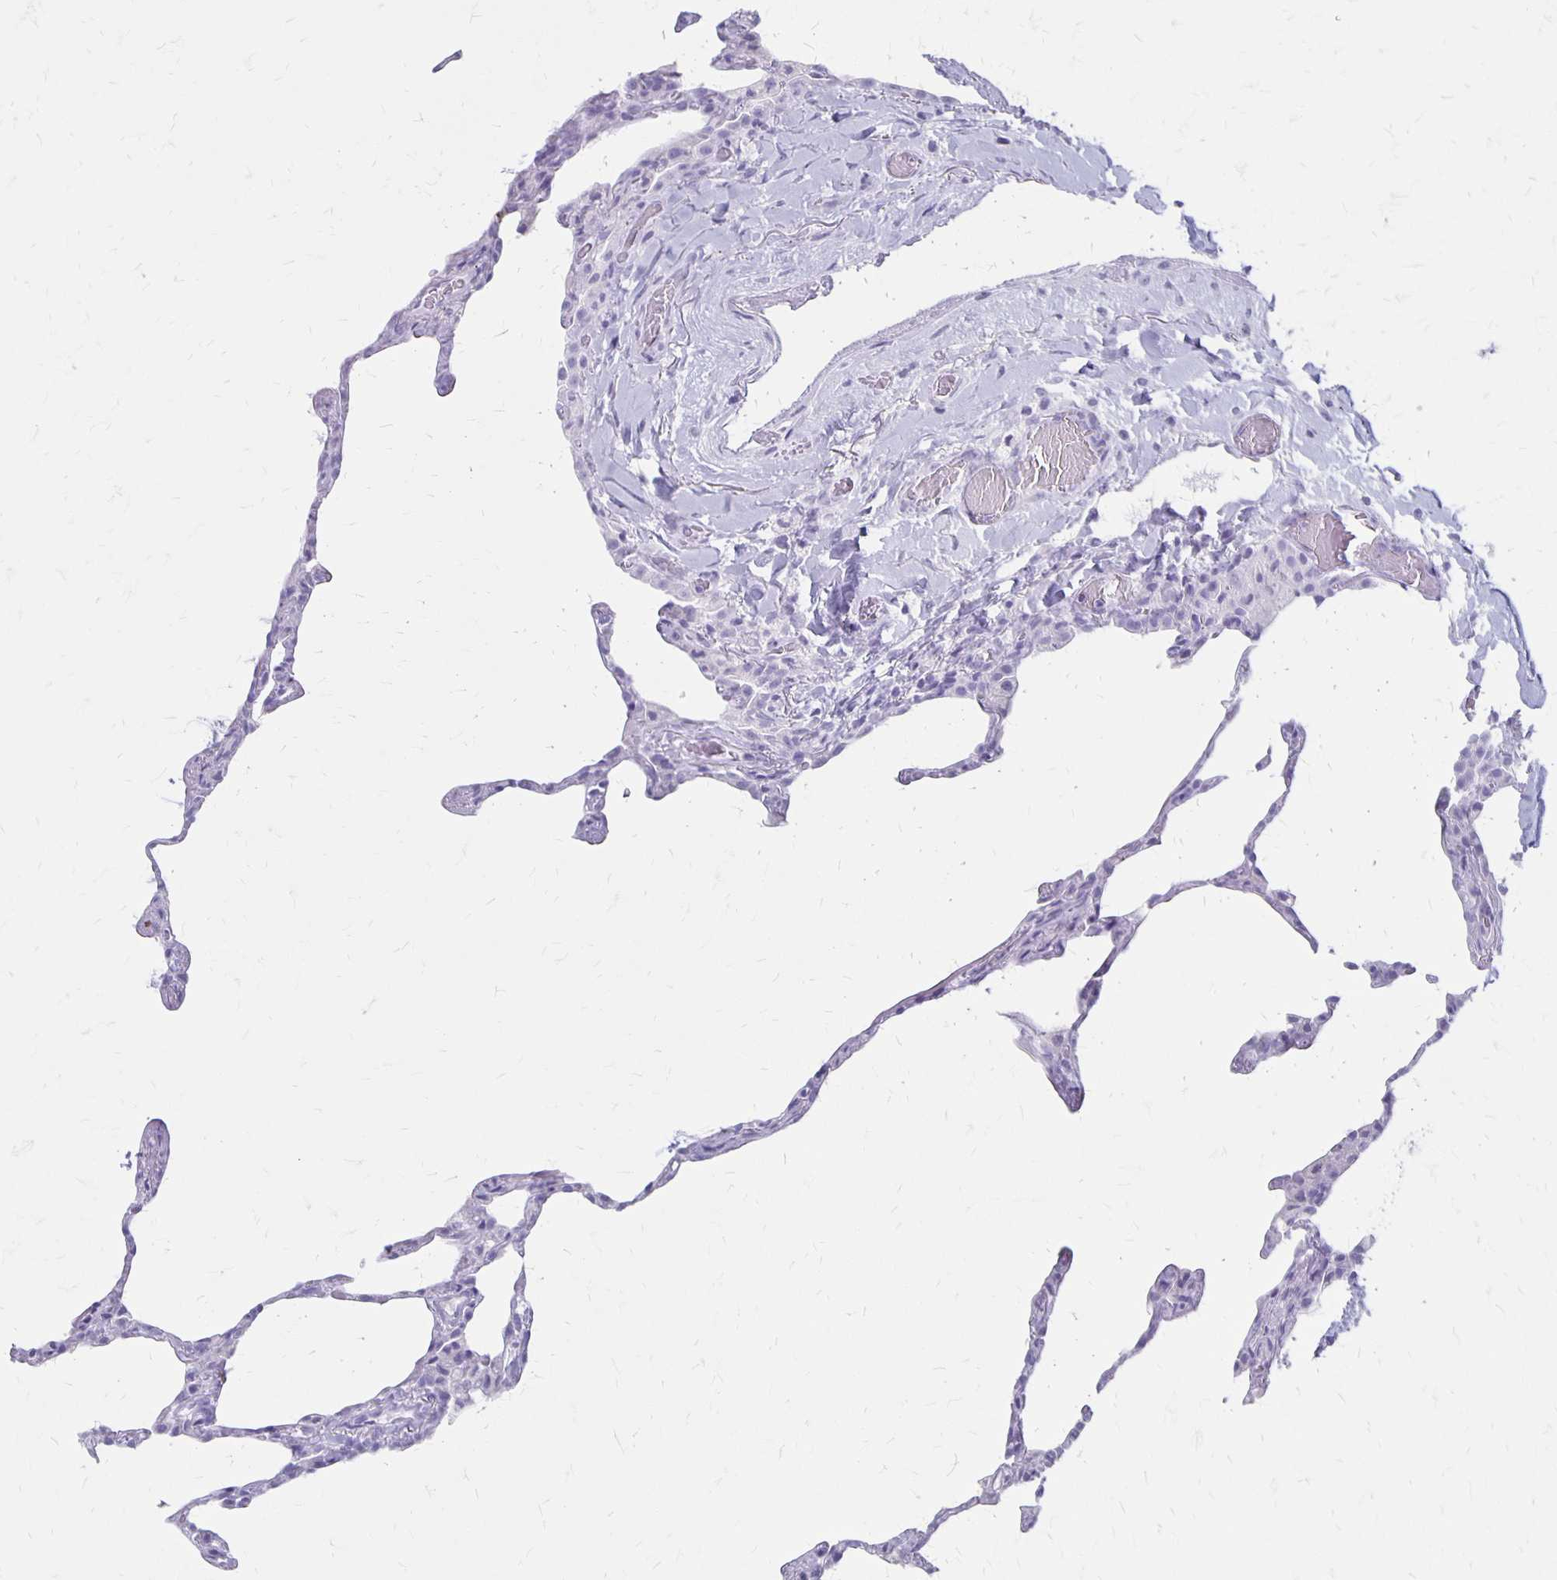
{"staining": {"intensity": "negative", "quantity": "none", "location": "none"}, "tissue": "lung", "cell_type": "Alveolar cells", "image_type": "normal", "snomed": [{"axis": "morphology", "description": "Normal tissue, NOS"}, {"axis": "topography", "description": "Lung"}], "caption": "The immunohistochemistry micrograph has no significant staining in alveolar cells of lung. (IHC, brightfield microscopy, high magnification).", "gene": "MAGEC2", "patient": {"sex": "female", "age": 57}}